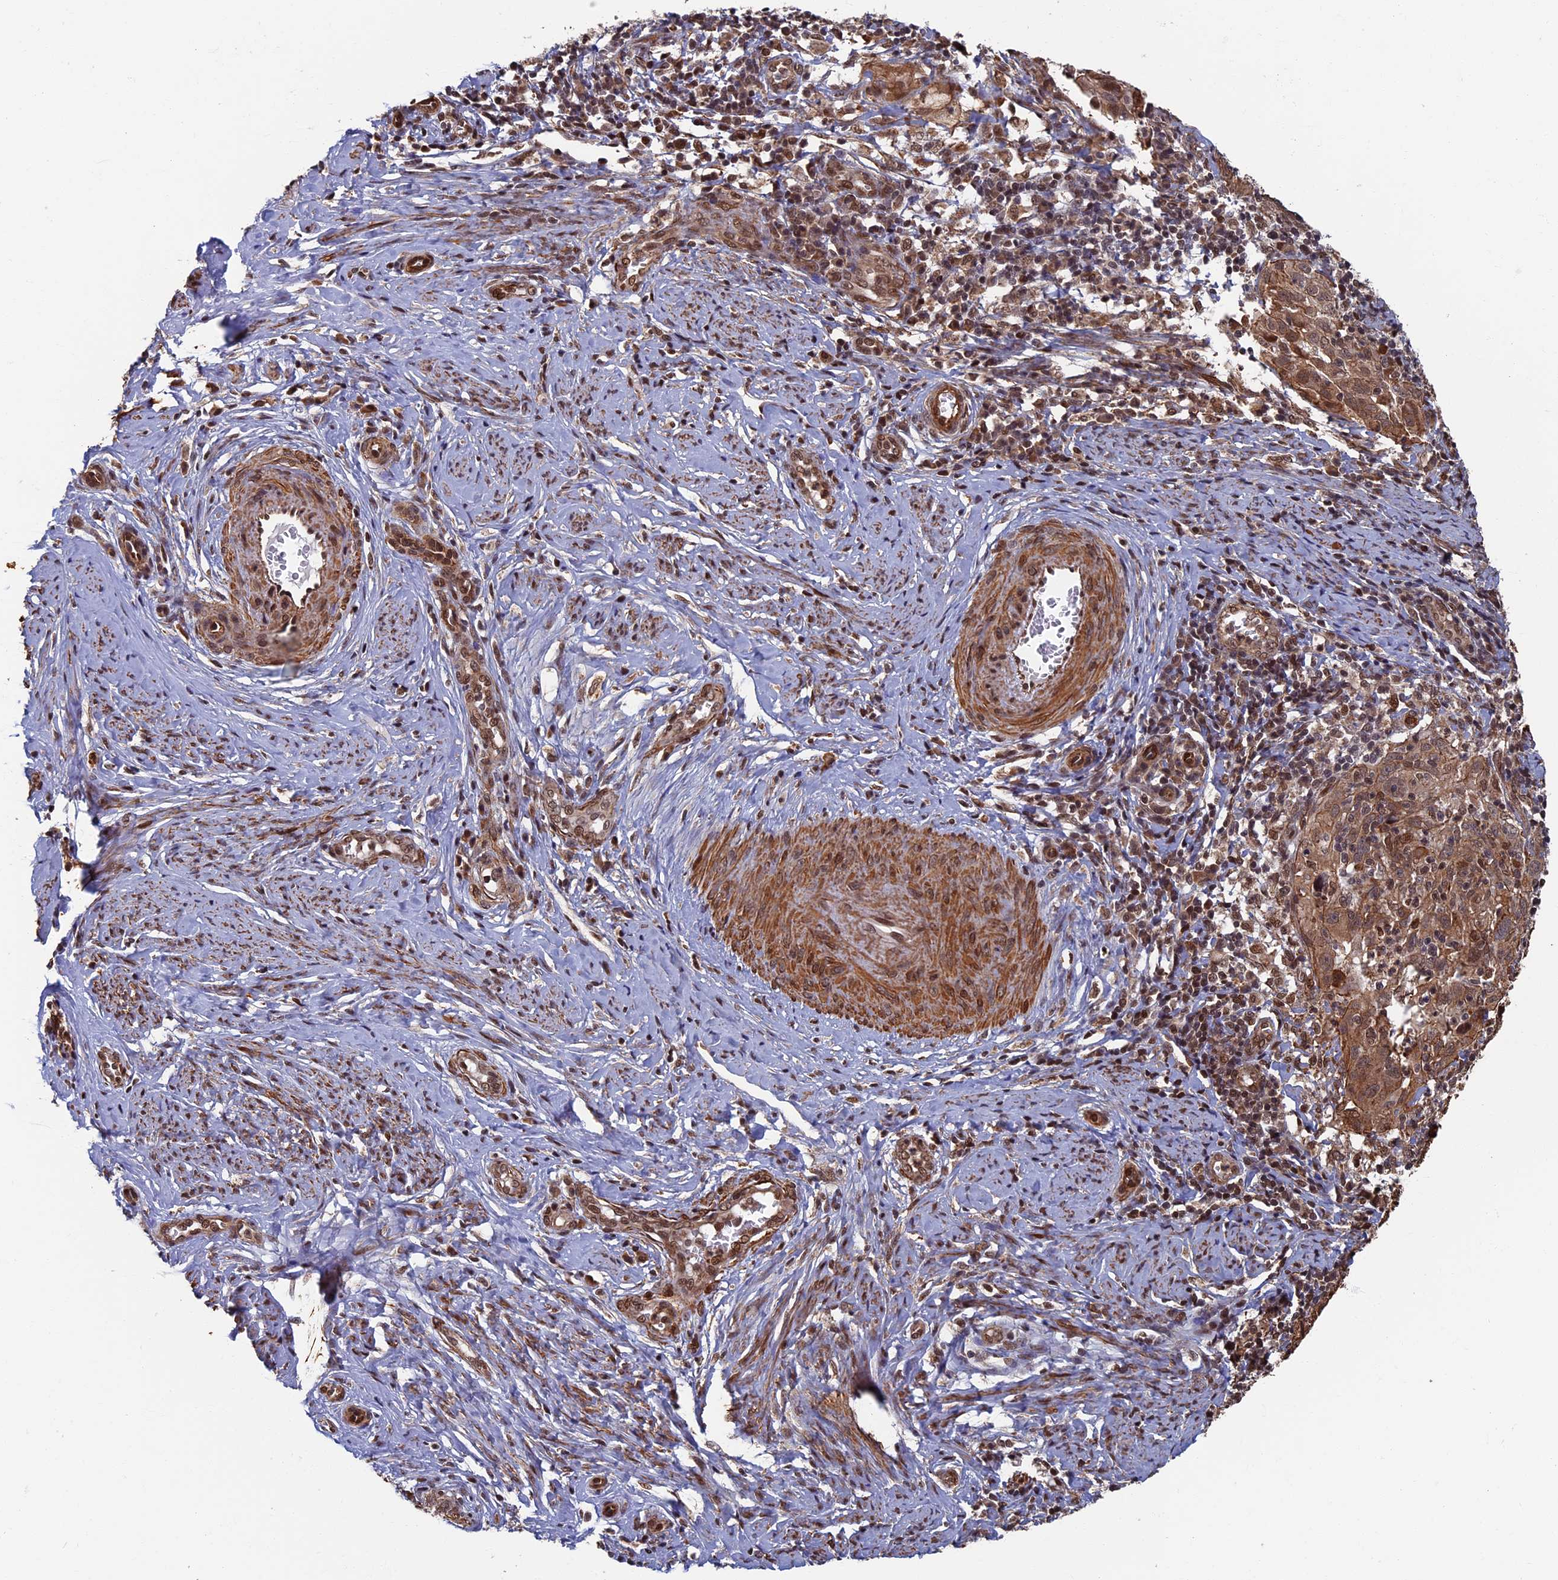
{"staining": {"intensity": "moderate", "quantity": ">75%", "location": "cytoplasmic/membranous,nuclear"}, "tissue": "cervical cancer", "cell_type": "Tumor cells", "image_type": "cancer", "snomed": [{"axis": "morphology", "description": "Normal tissue, NOS"}, {"axis": "morphology", "description": "Squamous cell carcinoma, NOS"}, {"axis": "topography", "description": "Cervix"}], "caption": "There is medium levels of moderate cytoplasmic/membranous and nuclear expression in tumor cells of cervical cancer (squamous cell carcinoma), as demonstrated by immunohistochemical staining (brown color).", "gene": "CTDP1", "patient": {"sex": "female", "age": 31}}